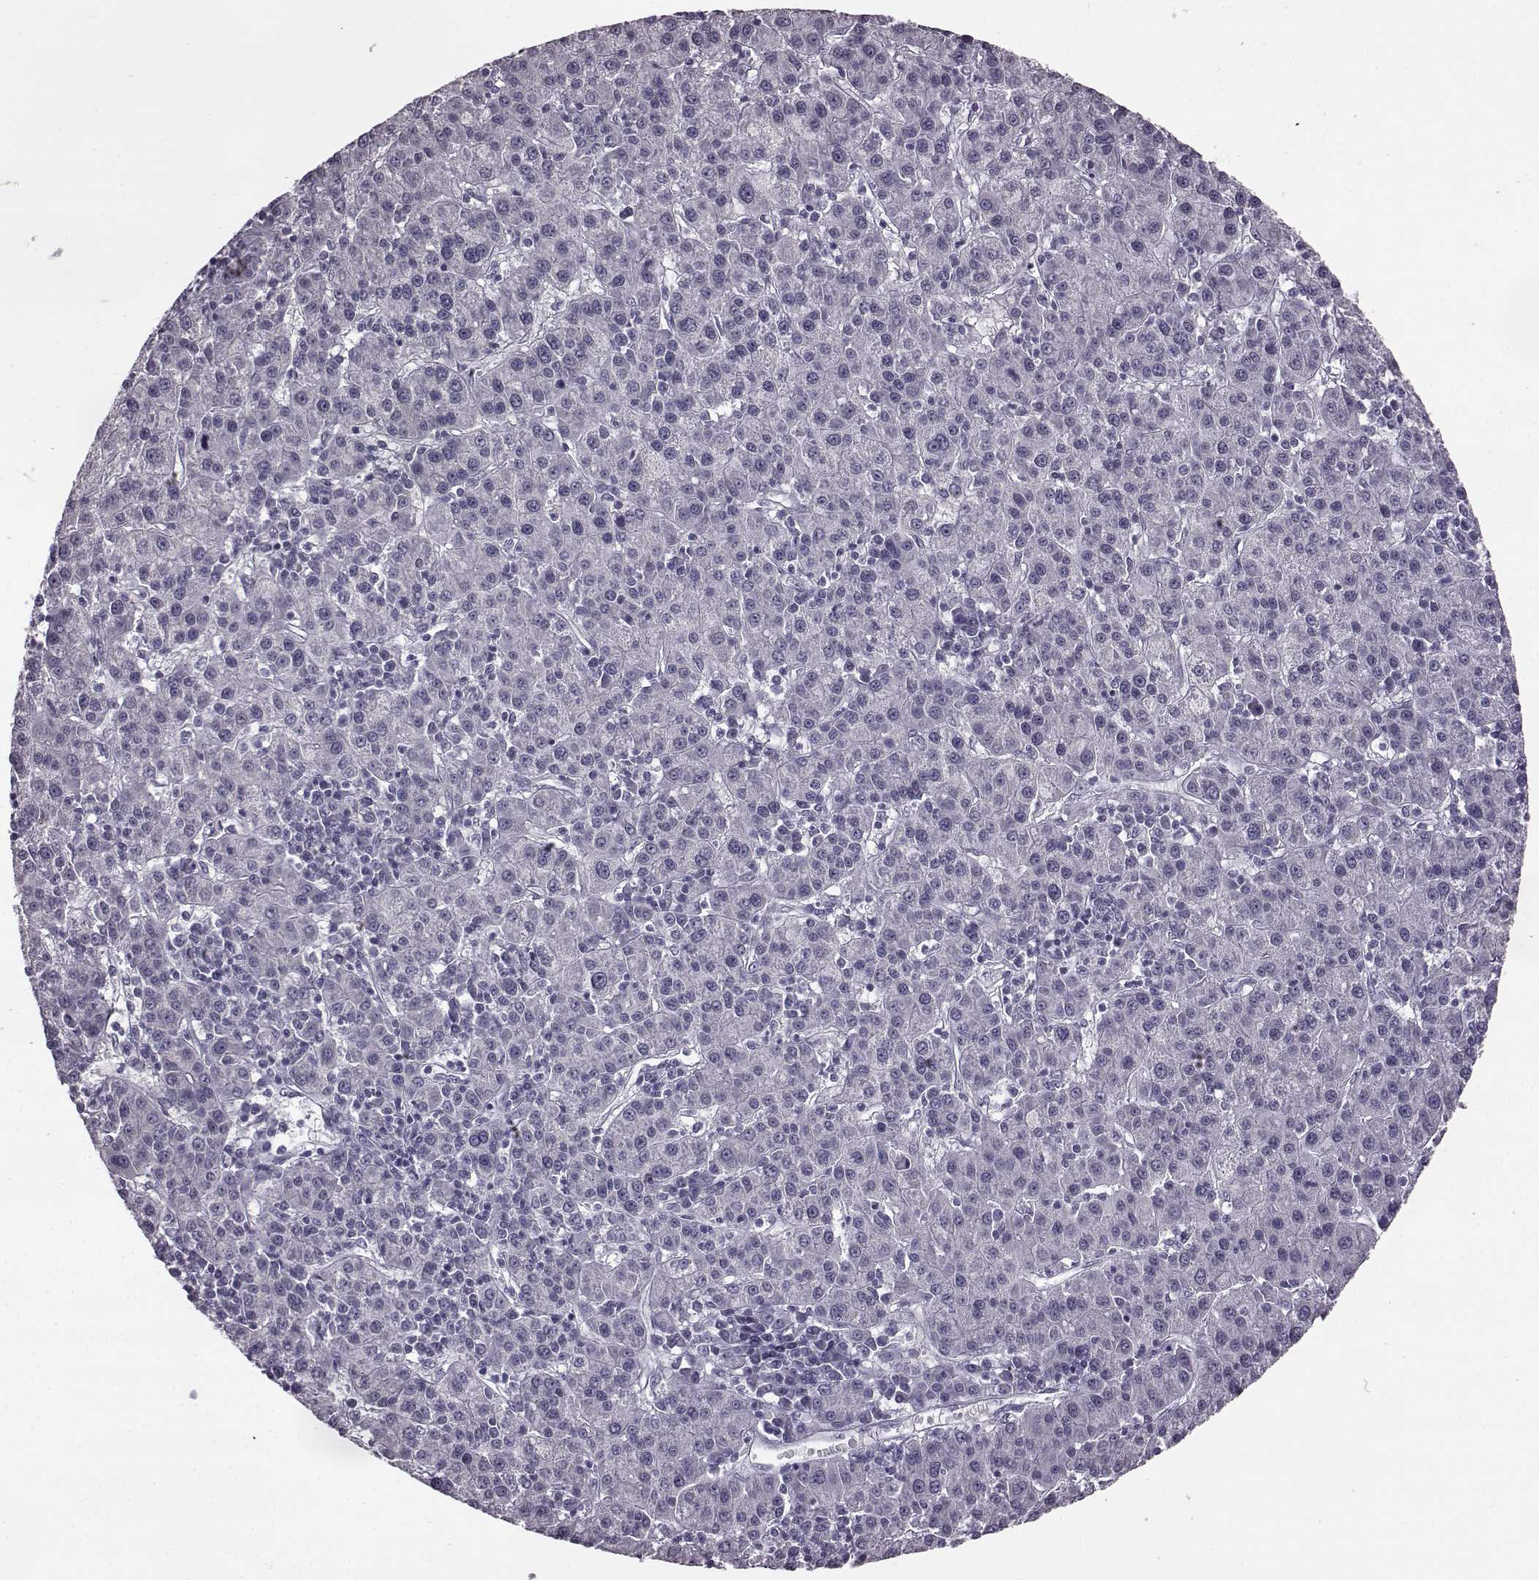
{"staining": {"intensity": "negative", "quantity": "none", "location": "none"}, "tissue": "liver cancer", "cell_type": "Tumor cells", "image_type": "cancer", "snomed": [{"axis": "morphology", "description": "Carcinoma, Hepatocellular, NOS"}, {"axis": "topography", "description": "Liver"}], "caption": "Liver hepatocellular carcinoma was stained to show a protein in brown. There is no significant staining in tumor cells.", "gene": "ODAD4", "patient": {"sex": "female", "age": 60}}